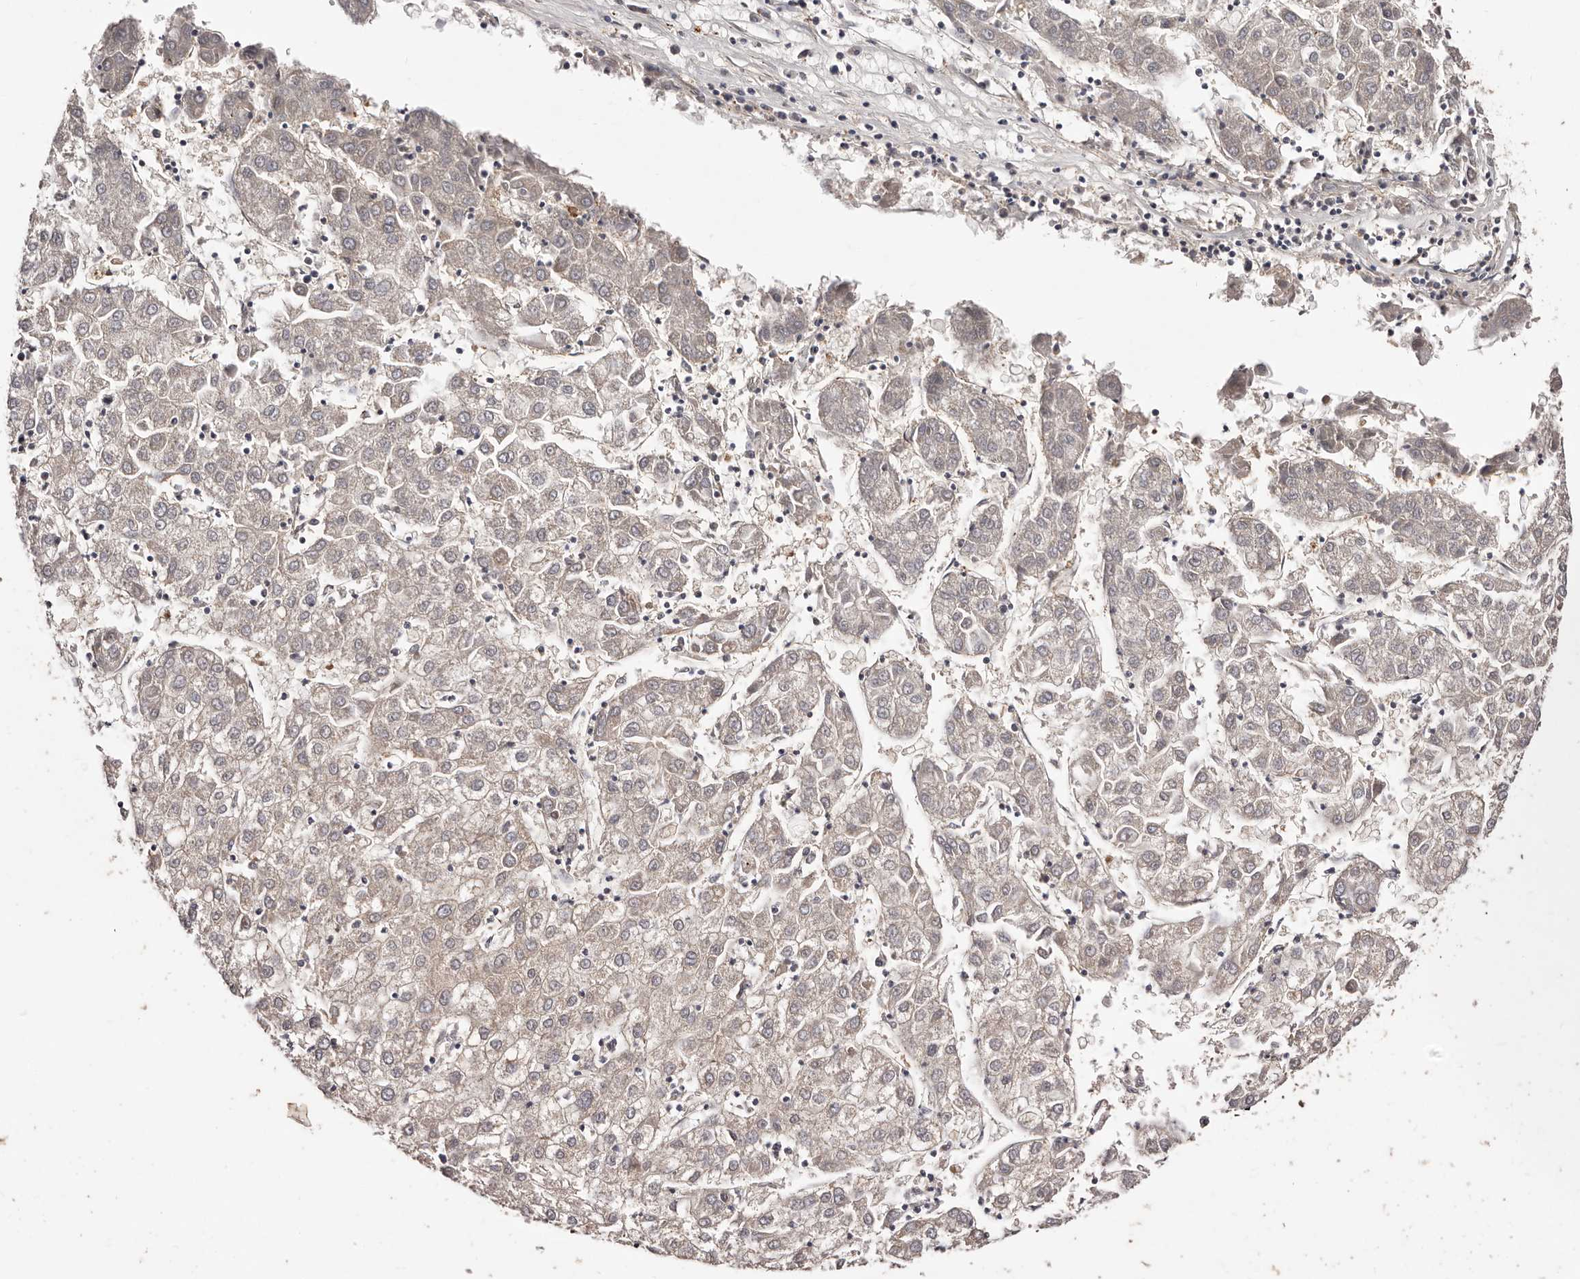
{"staining": {"intensity": "negative", "quantity": "none", "location": "none"}, "tissue": "liver cancer", "cell_type": "Tumor cells", "image_type": "cancer", "snomed": [{"axis": "morphology", "description": "Carcinoma, Hepatocellular, NOS"}, {"axis": "topography", "description": "Liver"}], "caption": "DAB (3,3'-diaminobenzidine) immunohistochemical staining of human liver cancer (hepatocellular carcinoma) exhibits no significant expression in tumor cells.", "gene": "CCL14", "patient": {"sex": "male", "age": 72}}